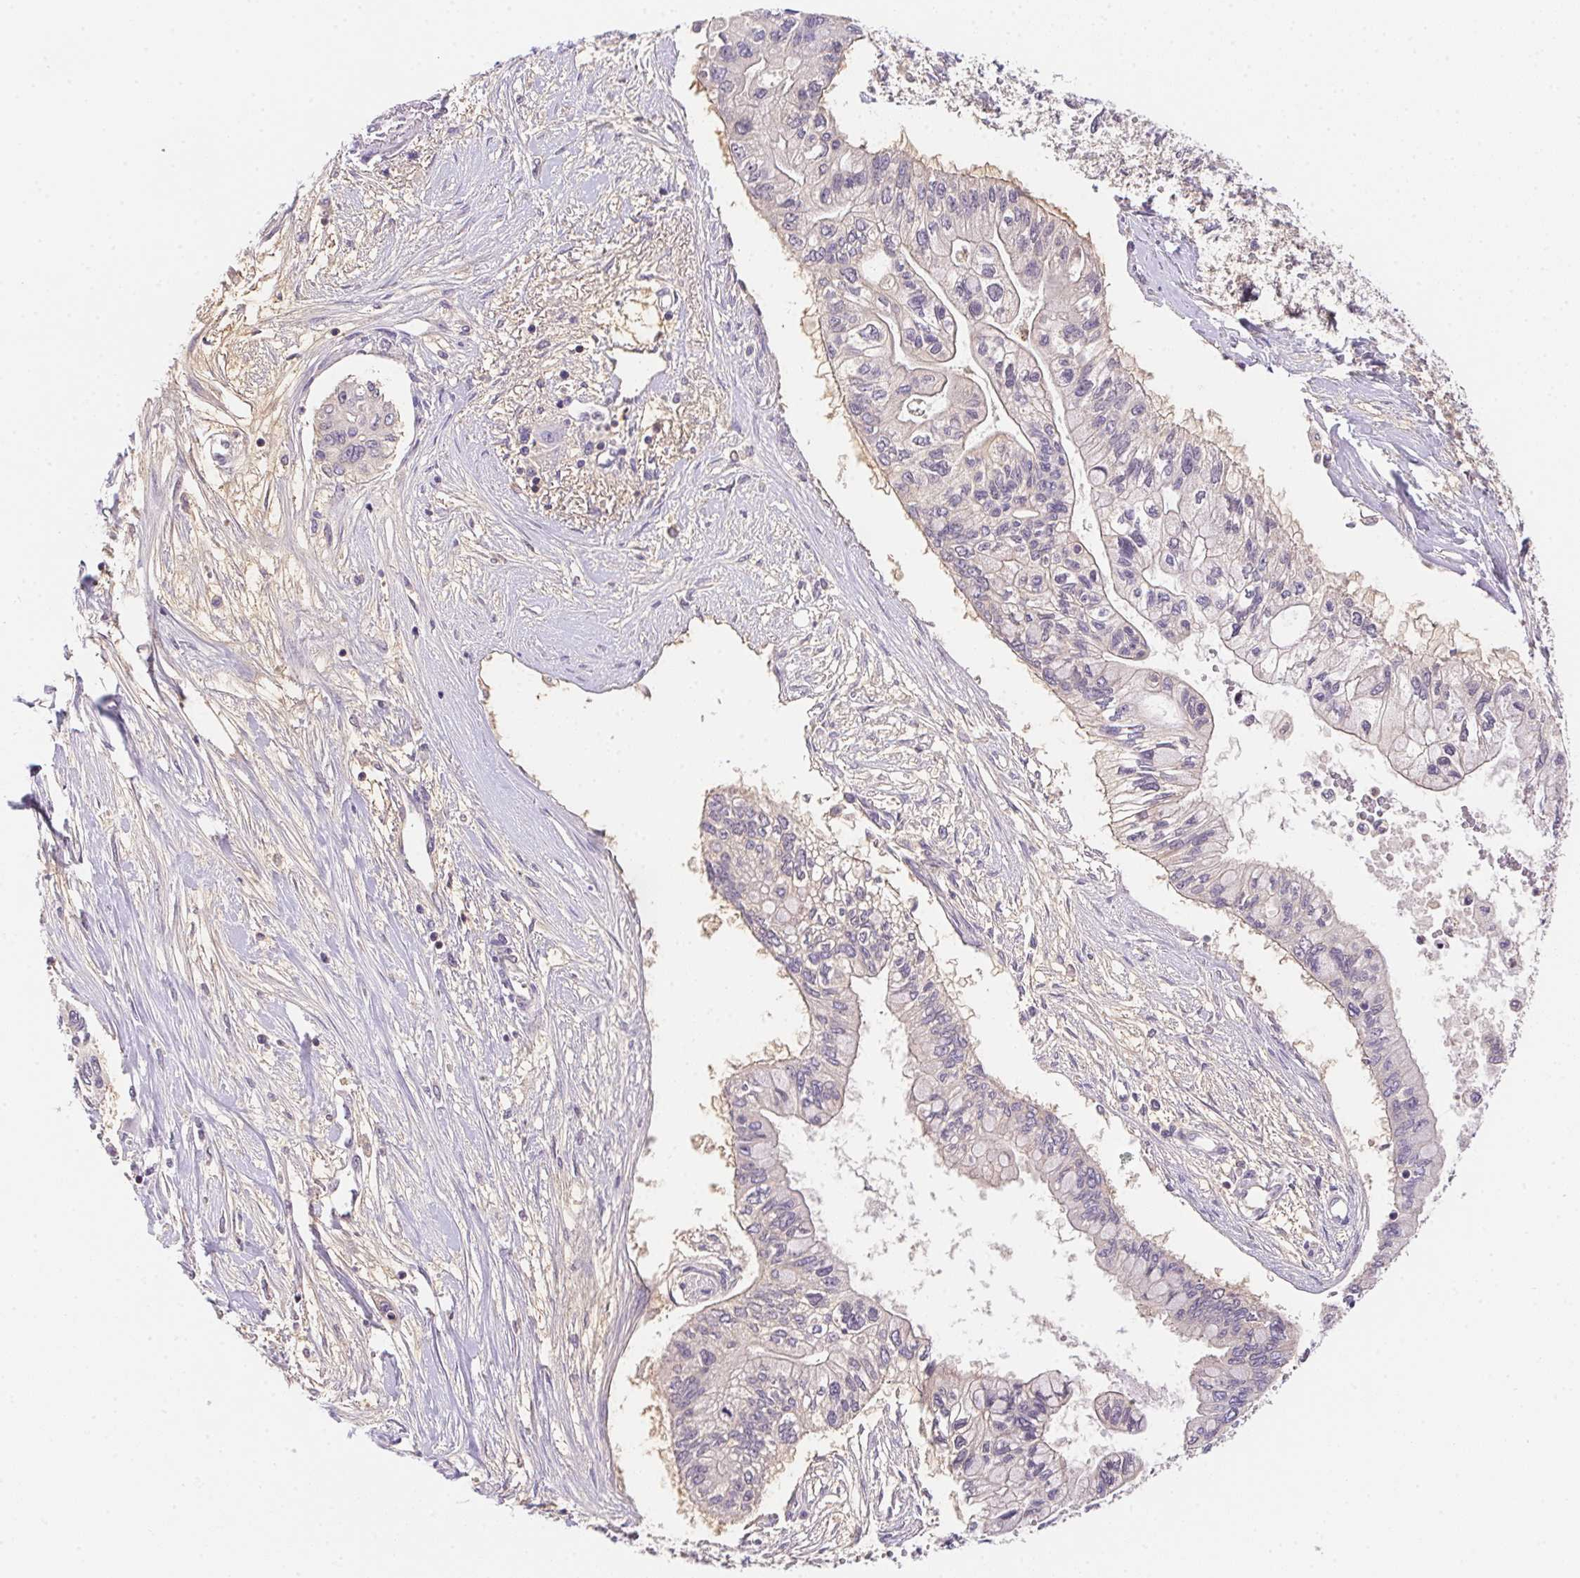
{"staining": {"intensity": "negative", "quantity": "none", "location": "none"}, "tissue": "pancreatic cancer", "cell_type": "Tumor cells", "image_type": "cancer", "snomed": [{"axis": "morphology", "description": "Adenocarcinoma, NOS"}, {"axis": "topography", "description": "Pancreas"}], "caption": "This is an IHC micrograph of adenocarcinoma (pancreatic). There is no expression in tumor cells.", "gene": "PRKAA1", "patient": {"sex": "female", "age": 77}}